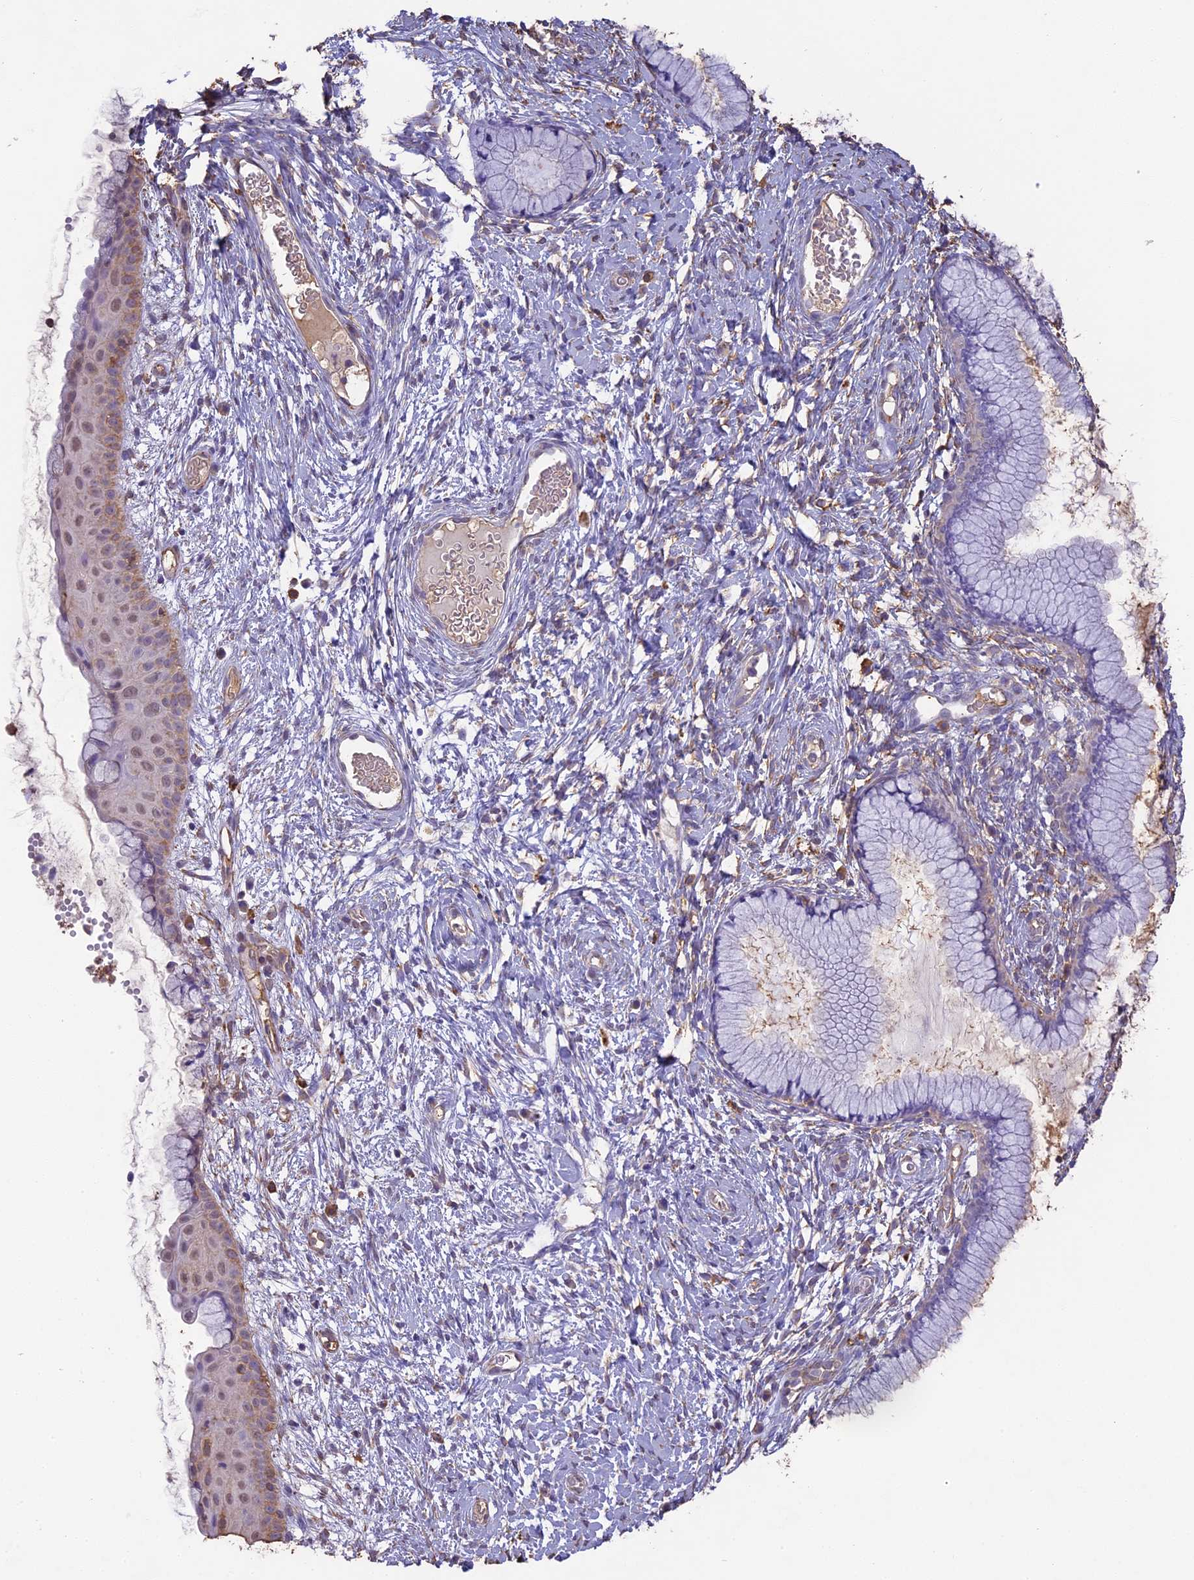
{"staining": {"intensity": "negative", "quantity": "none", "location": "none"}, "tissue": "cervix", "cell_type": "Glandular cells", "image_type": "normal", "snomed": [{"axis": "morphology", "description": "Normal tissue, NOS"}, {"axis": "topography", "description": "Cervix"}], "caption": "IHC of normal human cervix exhibits no staining in glandular cells. (DAB immunohistochemistry (IHC) with hematoxylin counter stain).", "gene": "ARHGAP19", "patient": {"sex": "female", "age": 42}}